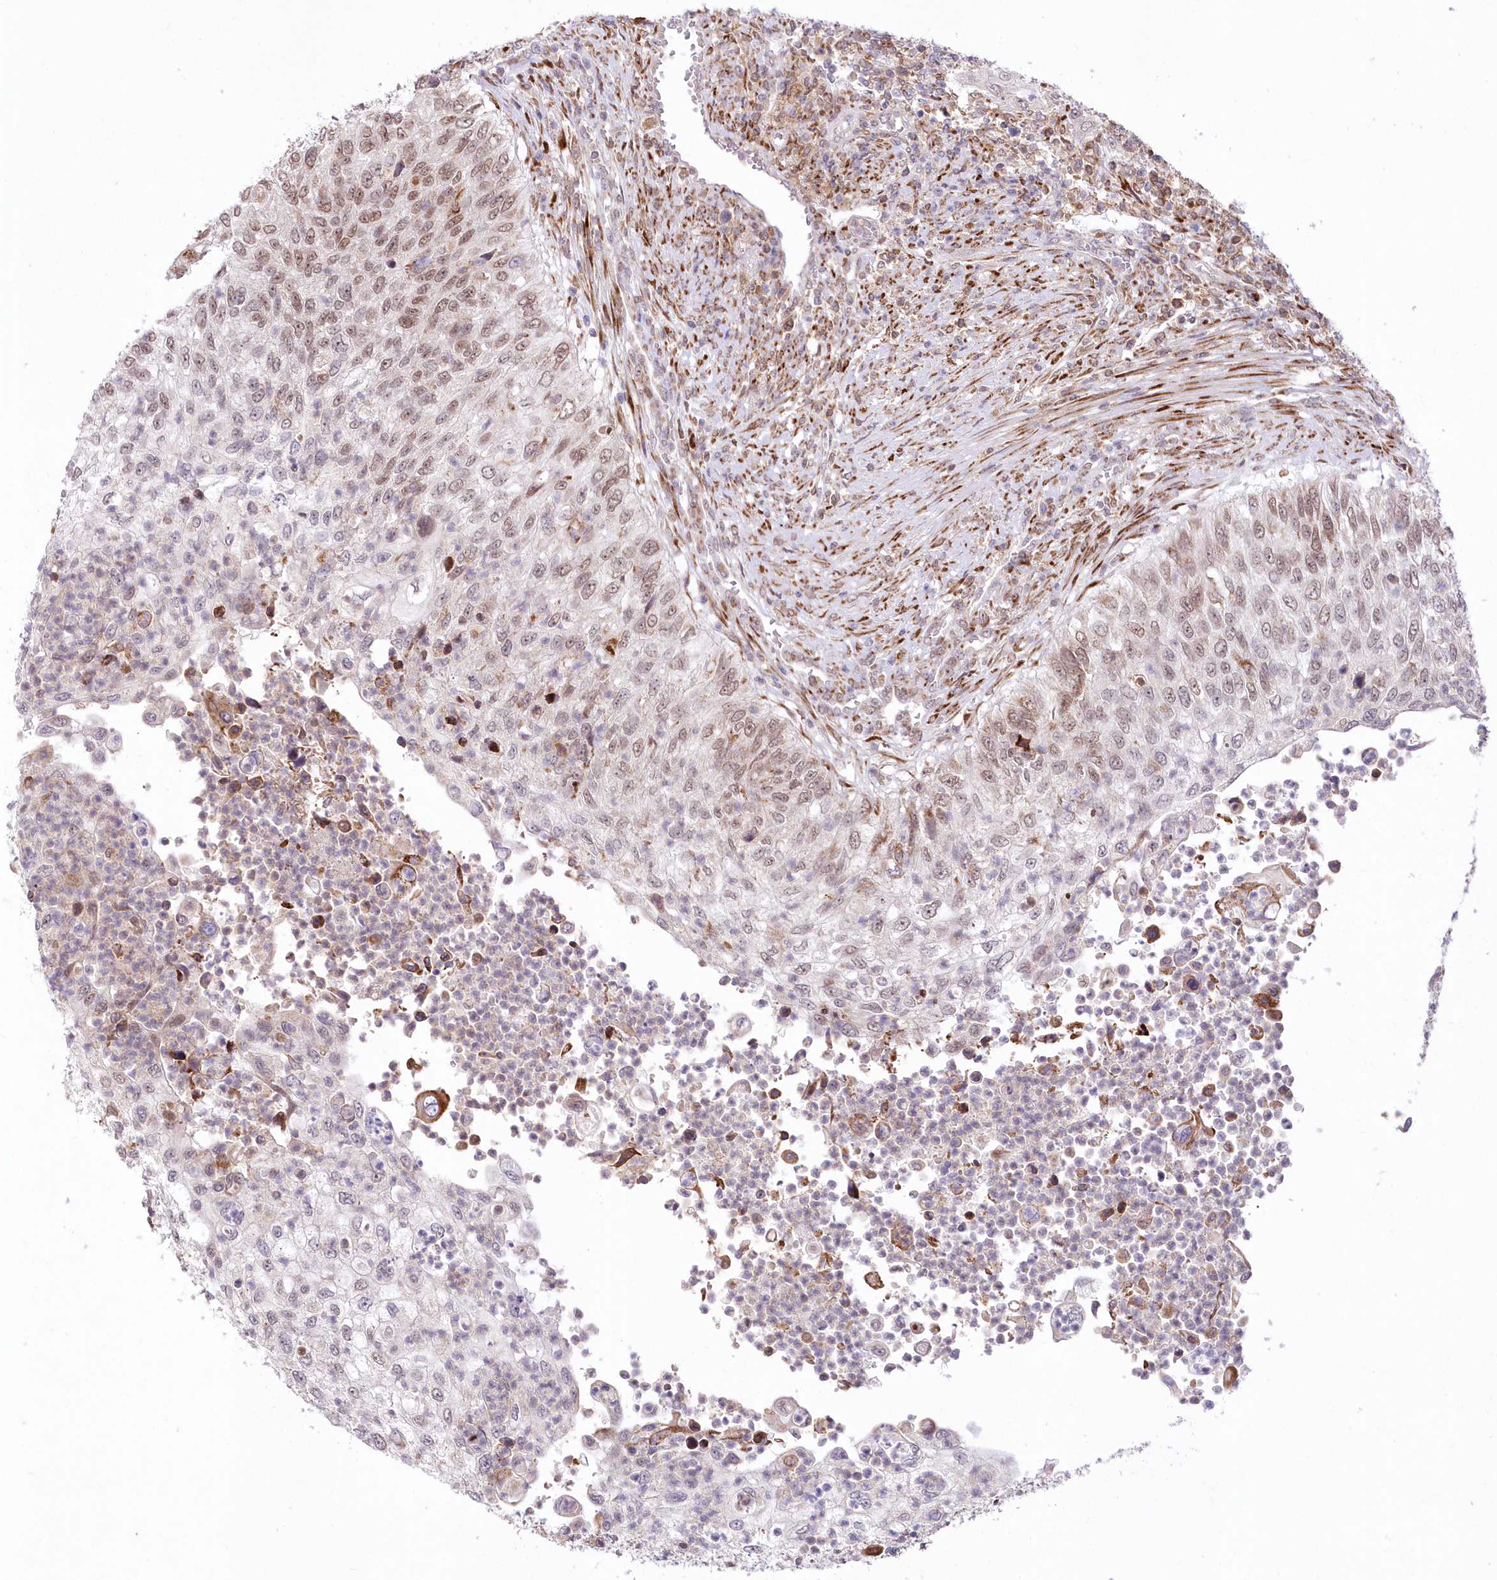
{"staining": {"intensity": "weak", "quantity": "25%-75%", "location": "nuclear"}, "tissue": "urothelial cancer", "cell_type": "Tumor cells", "image_type": "cancer", "snomed": [{"axis": "morphology", "description": "Urothelial carcinoma, High grade"}, {"axis": "topography", "description": "Urinary bladder"}], "caption": "Protein staining of urothelial cancer tissue shows weak nuclear expression in approximately 25%-75% of tumor cells. Nuclei are stained in blue.", "gene": "LDB1", "patient": {"sex": "female", "age": 60}}